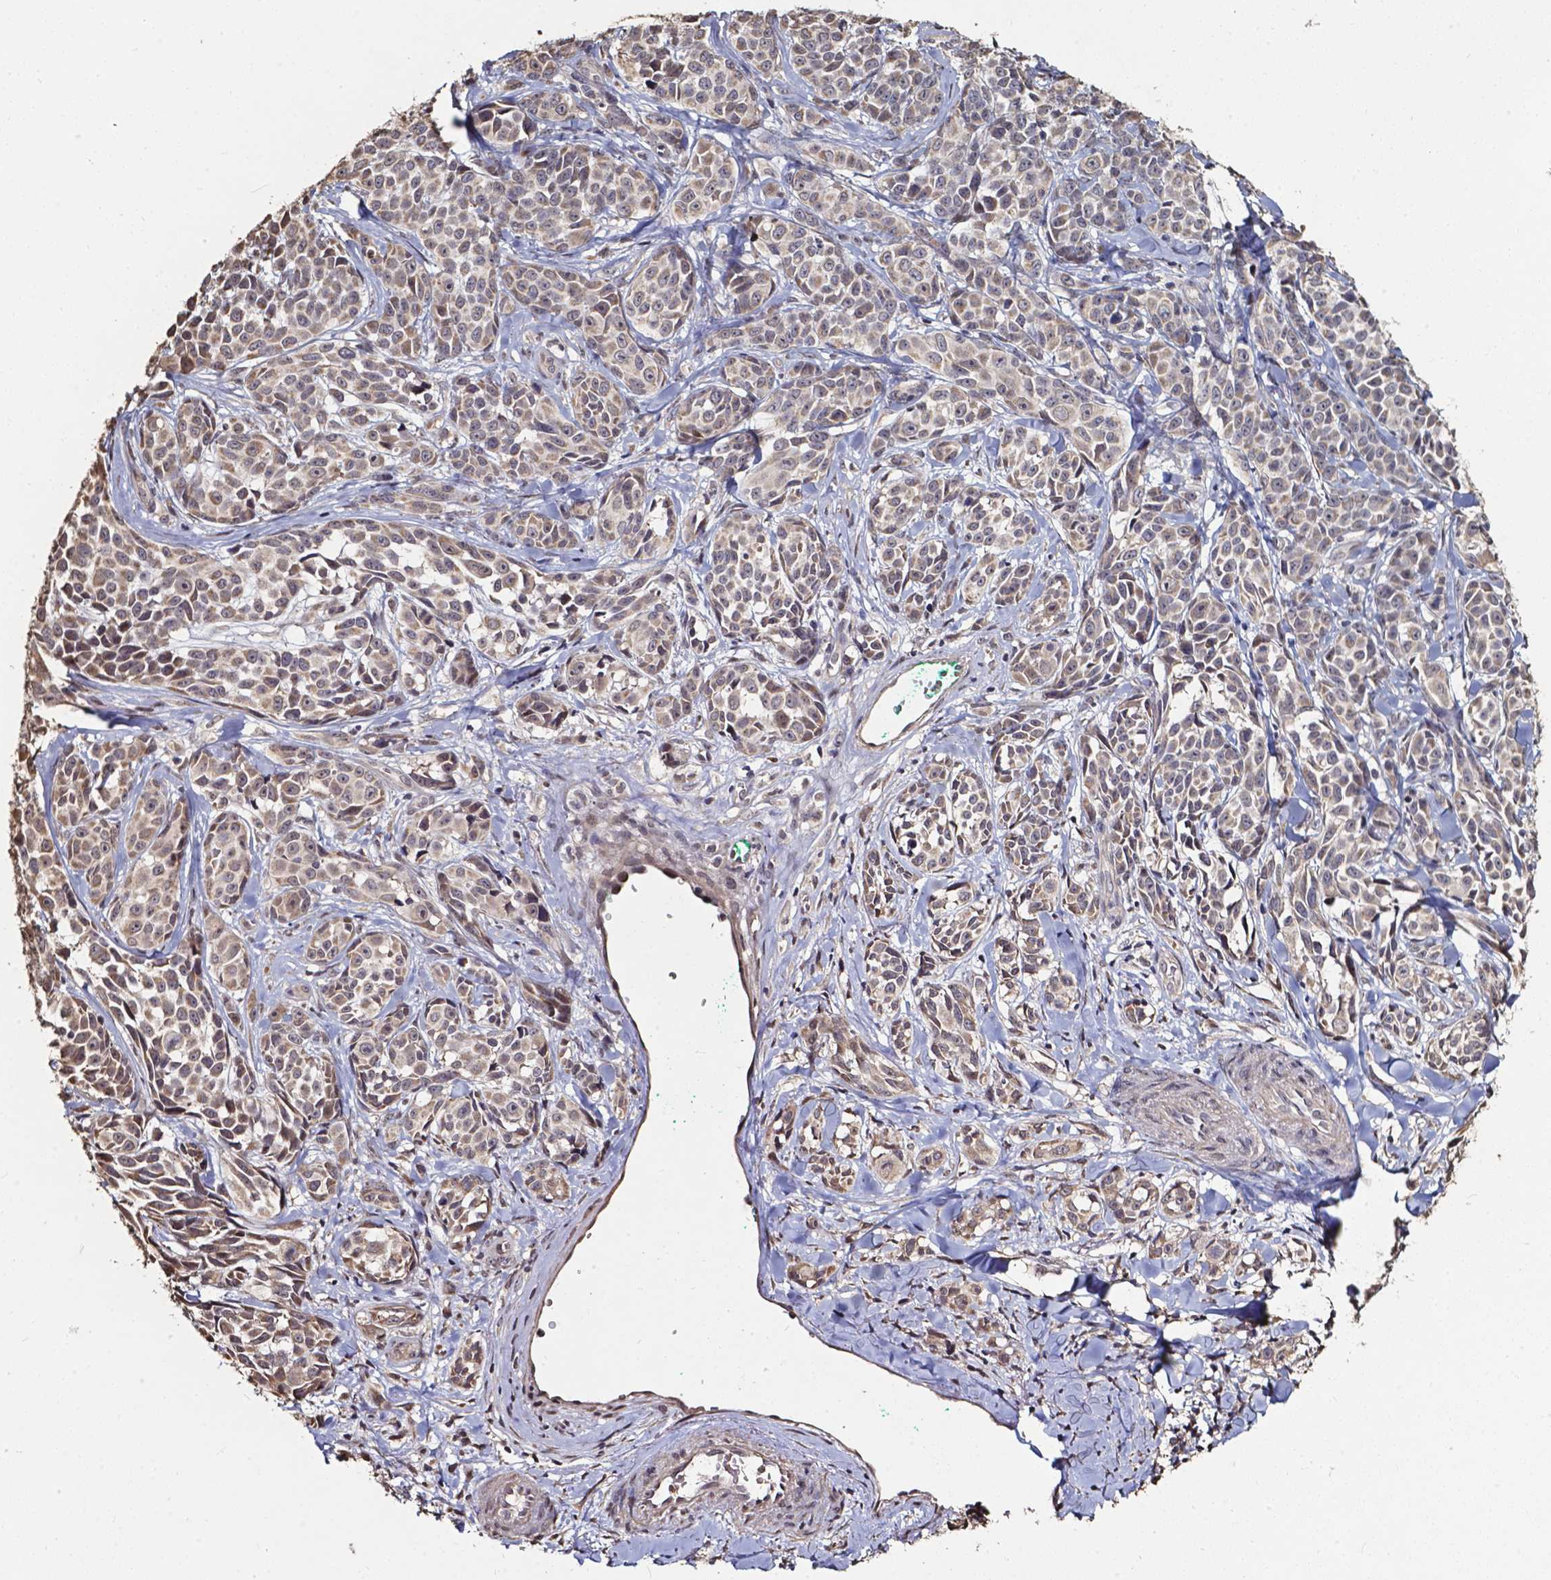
{"staining": {"intensity": "weak", "quantity": "25%-75%", "location": "cytoplasmic/membranous"}, "tissue": "melanoma", "cell_type": "Tumor cells", "image_type": "cancer", "snomed": [{"axis": "morphology", "description": "Malignant melanoma, NOS"}, {"axis": "topography", "description": "Skin"}], "caption": "Immunohistochemistry (IHC) micrograph of neoplastic tissue: human malignant melanoma stained using immunohistochemistry displays low levels of weak protein expression localized specifically in the cytoplasmic/membranous of tumor cells, appearing as a cytoplasmic/membranous brown color.", "gene": "GLRA2", "patient": {"sex": "female", "age": 88}}